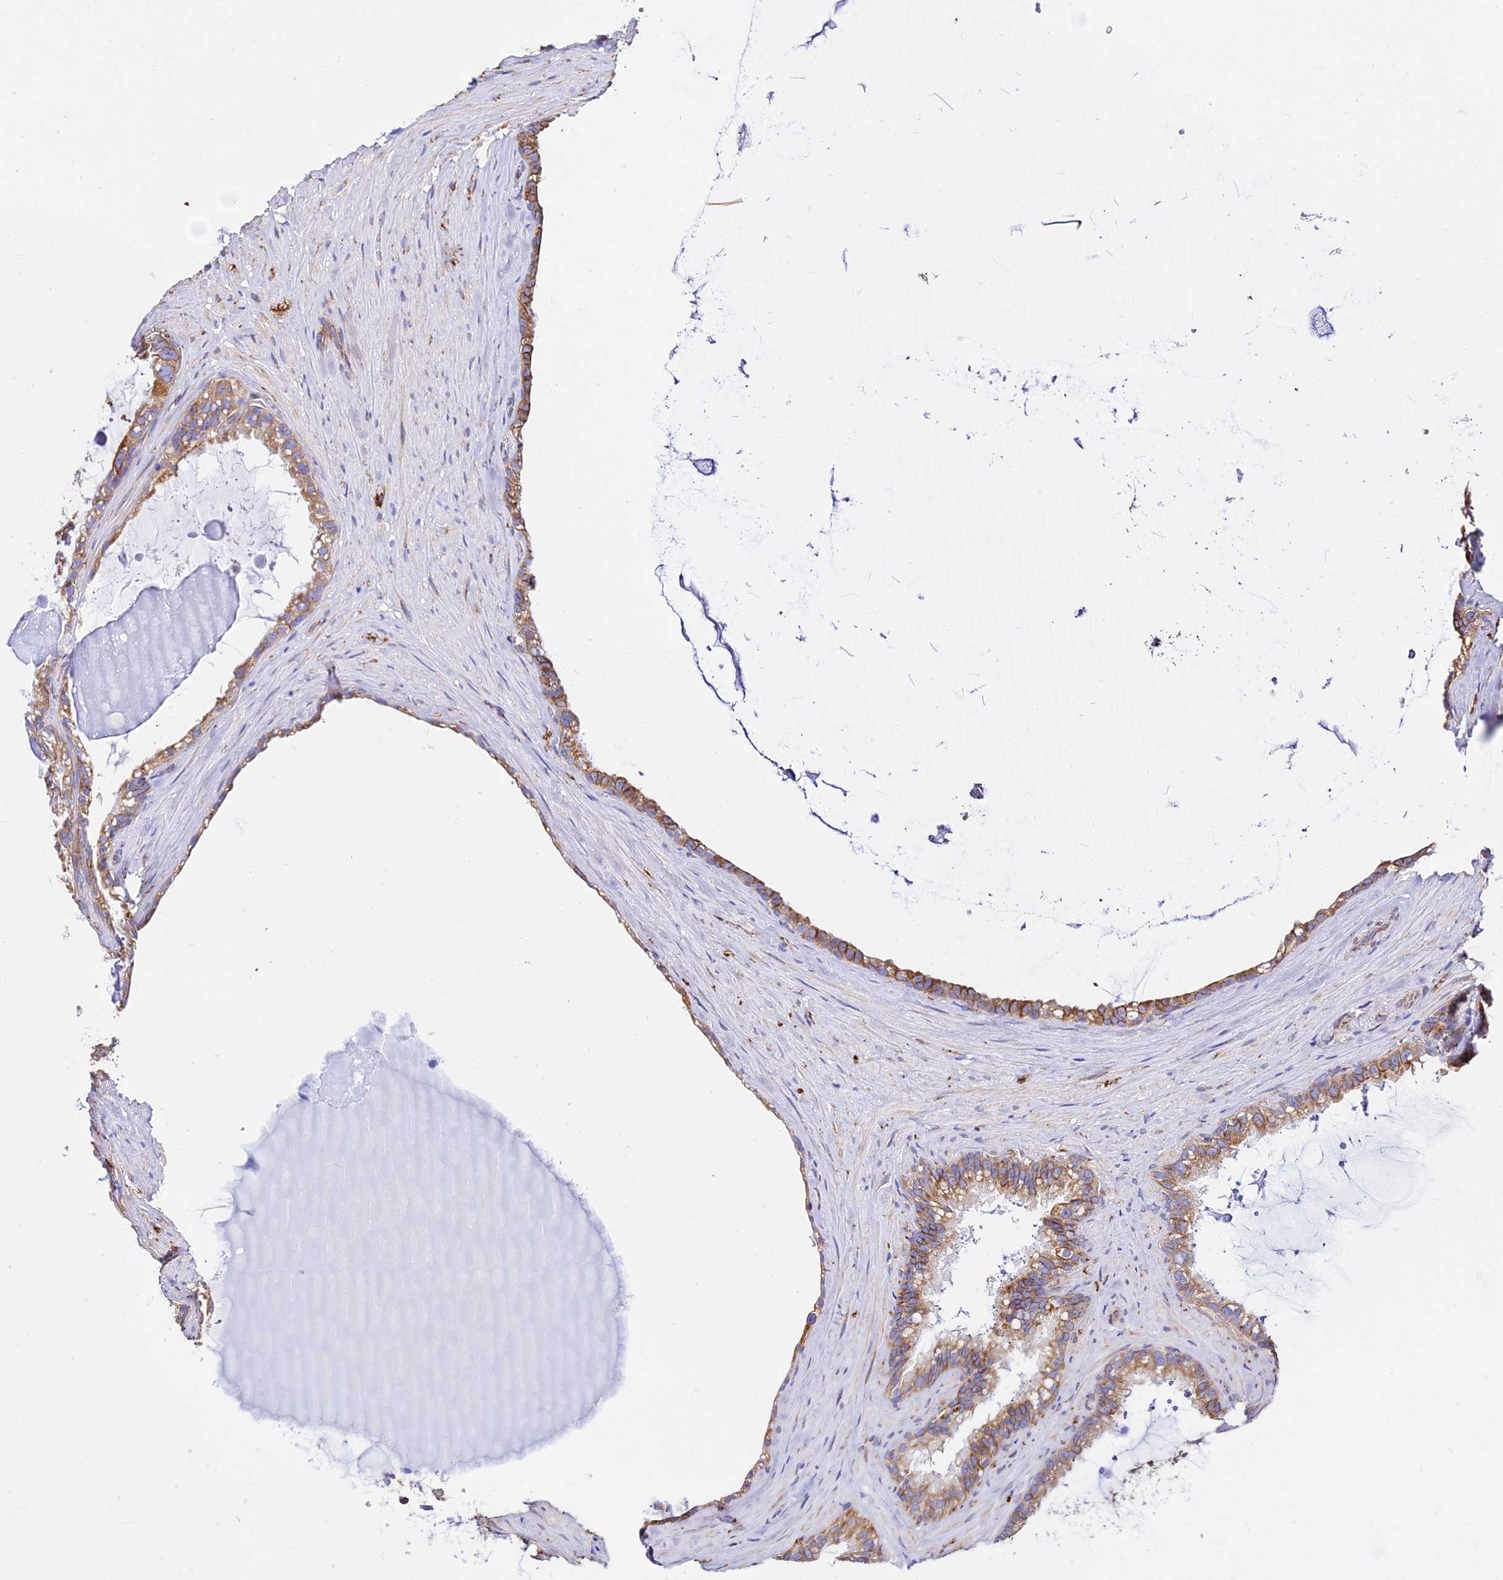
{"staining": {"intensity": "moderate", "quantity": "<25%", "location": "cytoplasmic/membranous"}, "tissue": "seminal vesicle", "cell_type": "Glandular cells", "image_type": "normal", "snomed": [{"axis": "morphology", "description": "Normal tissue, NOS"}, {"axis": "topography", "description": "Prostate"}, {"axis": "topography", "description": "Seminal veicle"}], "caption": "A micrograph of seminal vesicle stained for a protein reveals moderate cytoplasmic/membranous brown staining in glandular cells. The staining was performed using DAB (3,3'-diaminobenzidine) to visualize the protein expression in brown, while the nuclei were stained in blue with hematoxylin (Magnification: 20x).", "gene": "TUBA1A", "patient": {"sex": "male", "age": 79}}